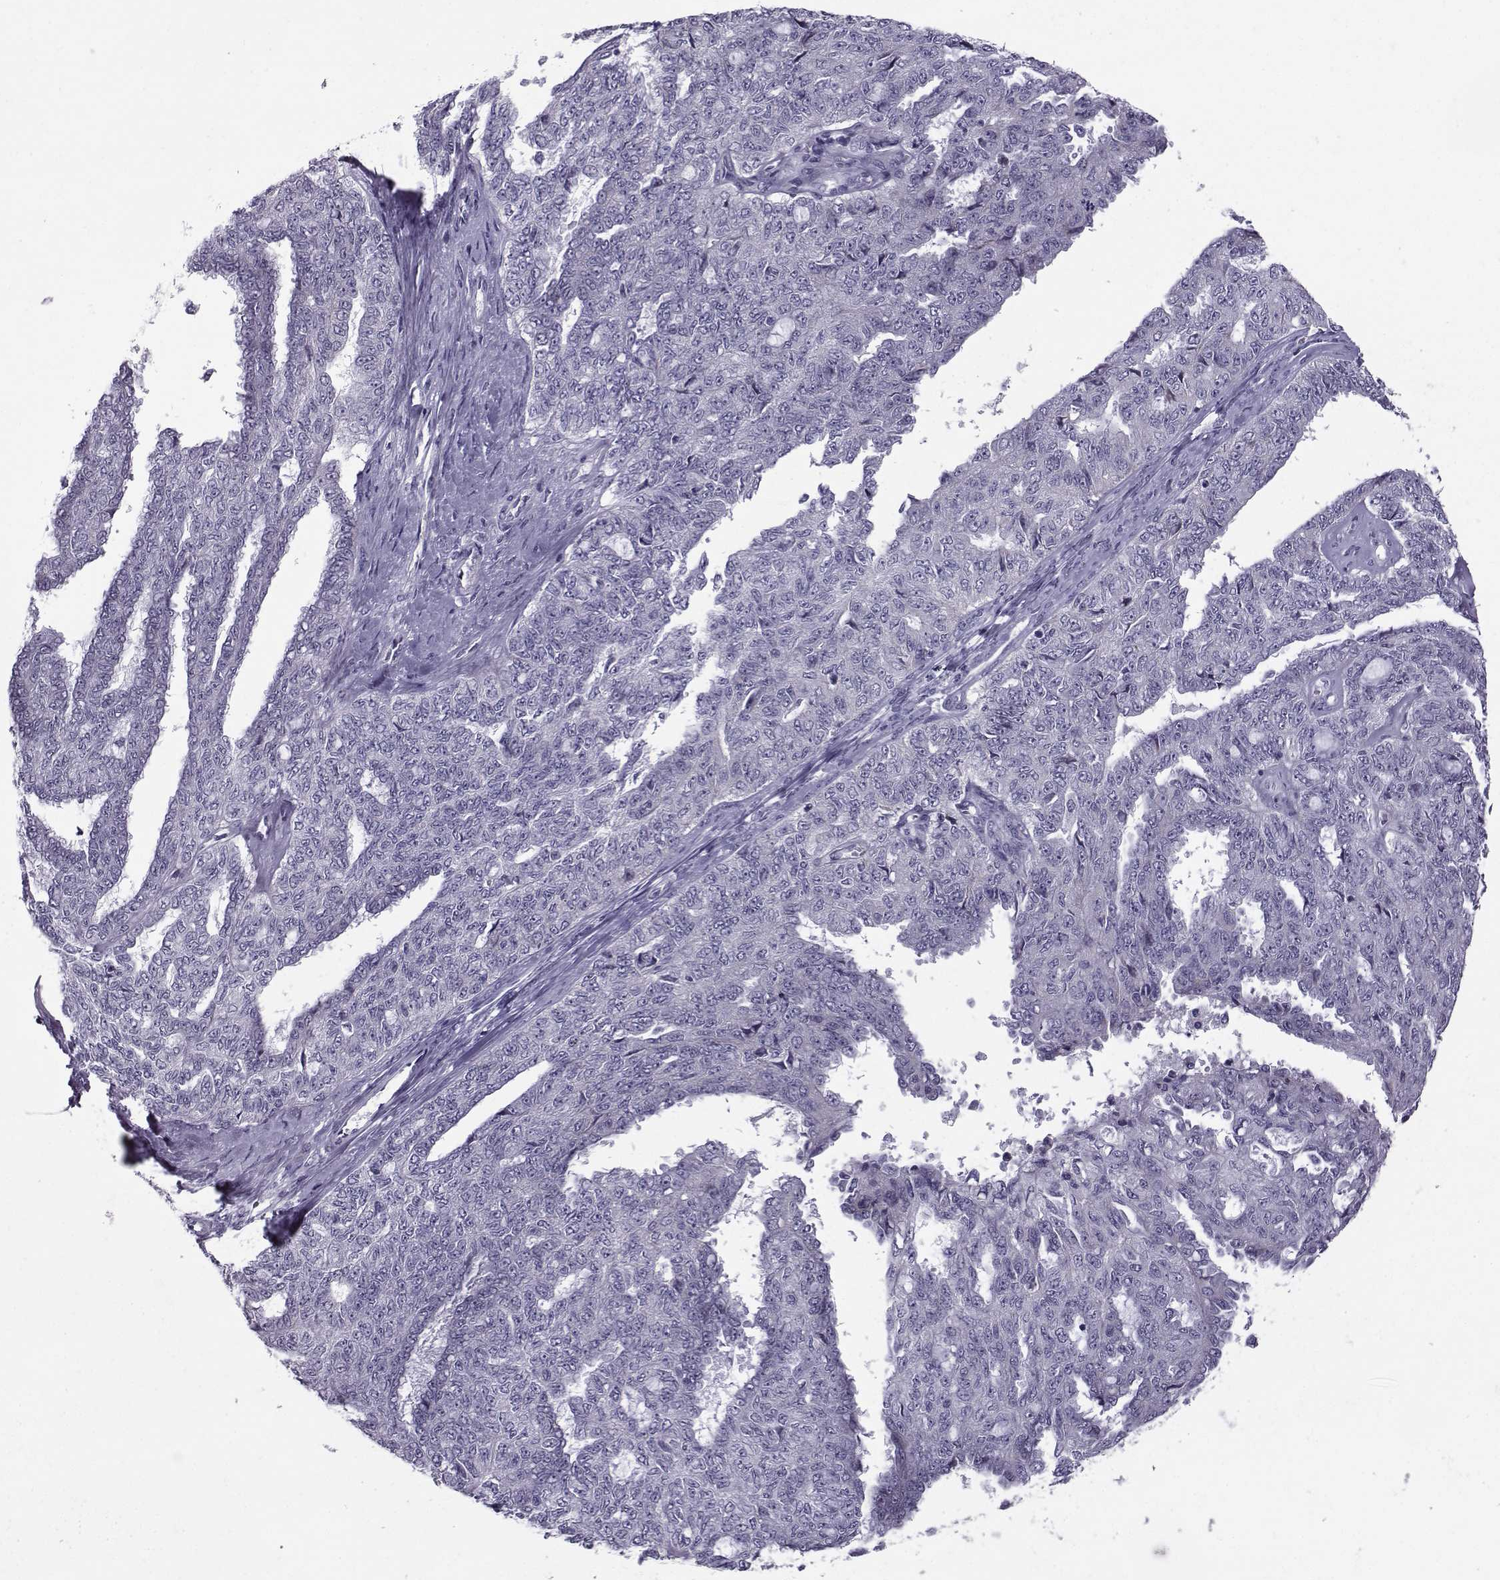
{"staining": {"intensity": "negative", "quantity": "none", "location": "none"}, "tissue": "ovarian cancer", "cell_type": "Tumor cells", "image_type": "cancer", "snomed": [{"axis": "morphology", "description": "Cystadenocarcinoma, serous, NOS"}, {"axis": "topography", "description": "Ovary"}], "caption": "IHC of serous cystadenocarcinoma (ovarian) reveals no expression in tumor cells.", "gene": "DMRT3", "patient": {"sex": "female", "age": 71}}